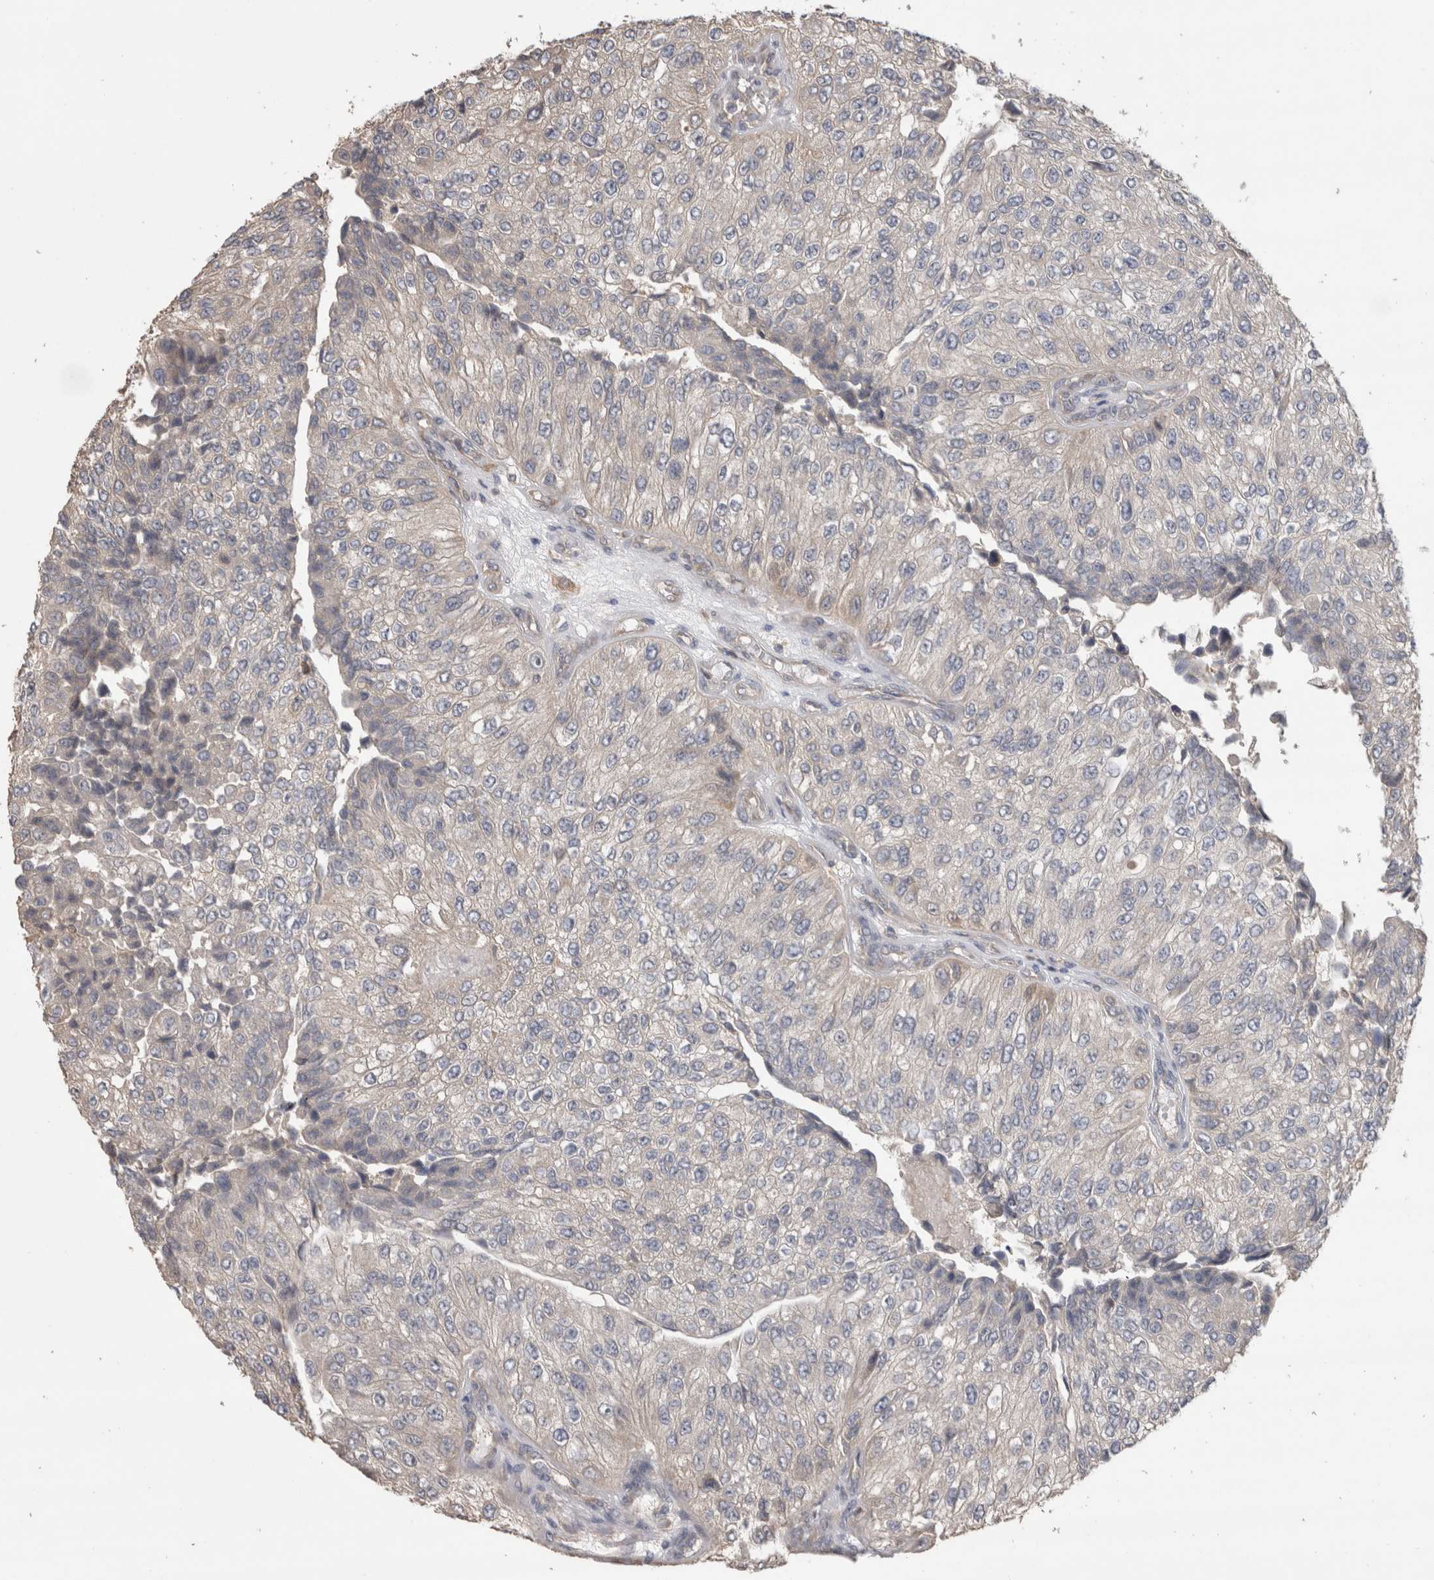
{"staining": {"intensity": "negative", "quantity": "none", "location": "none"}, "tissue": "urothelial cancer", "cell_type": "Tumor cells", "image_type": "cancer", "snomed": [{"axis": "morphology", "description": "Urothelial carcinoma, High grade"}, {"axis": "topography", "description": "Kidney"}, {"axis": "topography", "description": "Urinary bladder"}], "caption": "Tumor cells show no significant protein positivity in urothelial cancer.", "gene": "TBCE", "patient": {"sex": "male", "age": 77}}